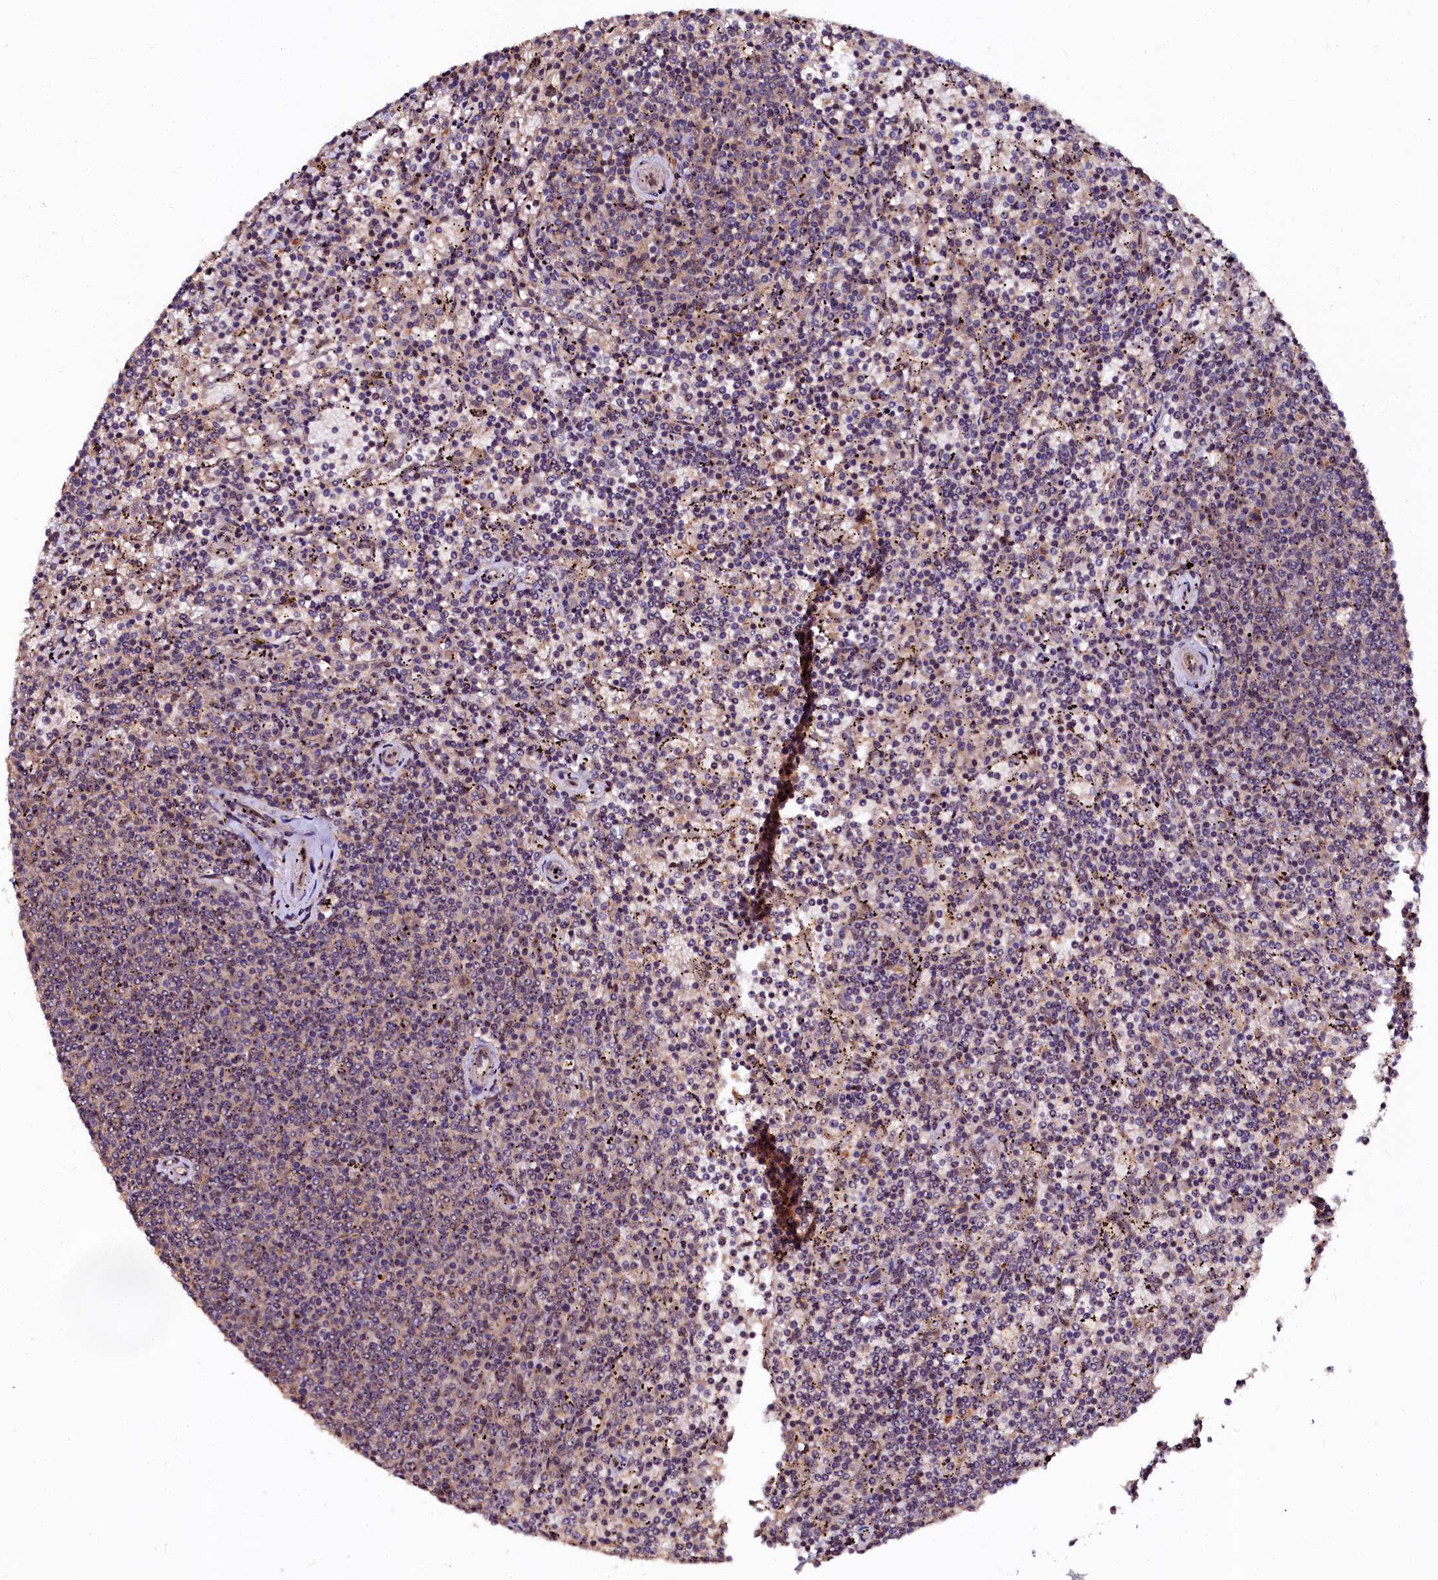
{"staining": {"intensity": "weak", "quantity": "<25%", "location": "cytoplasmic/membranous"}, "tissue": "lymphoma", "cell_type": "Tumor cells", "image_type": "cancer", "snomed": [{"axis": "morphology", "description": "Malignant lymphoma, non-Hodgkin's type, Low grade"}, {"axis": "topography", "description": "Spleen"}], "caption": "Lymphoma was stained to show a protein in brown. There is no significant positivity in tumor cells. (Stains: DAB (3,3'-diaminobenzidine) IHC with hematoxylin counter stain, Microscopy: brightfield microscopy at high magnification).", "gene": "N4BP1", "patient": {"sex": "female", "age": 50}}